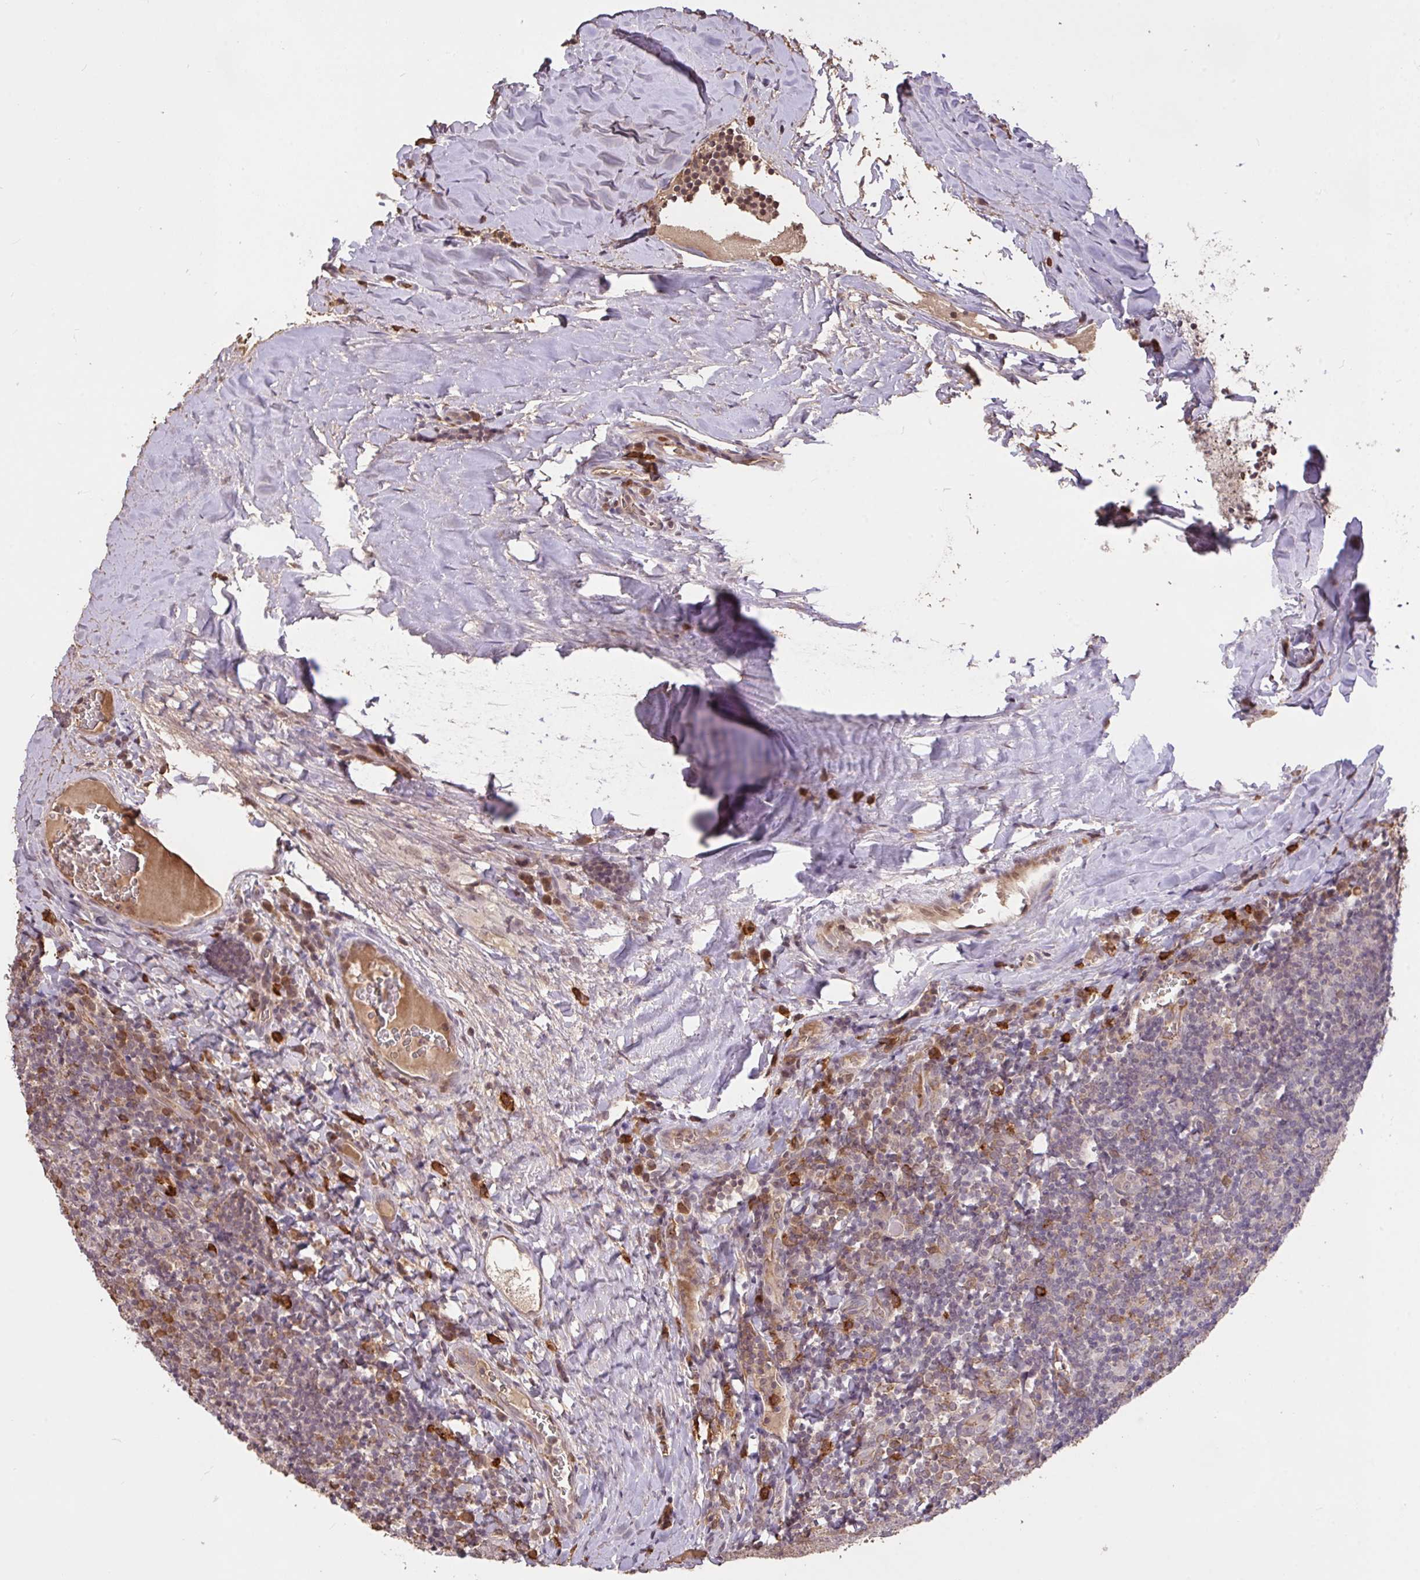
{"staining": {"intensity": "strong", "quantity": "<25%", "location": "cytoplasmic/membranous"}, "tissue": "tonsil", "cell_type": "Non-germinal center cells", "image_type": "normal", "snomed": [{"axis": "morphology", "description": "Normal tissue, NOS"}, {"axis": "morphology", "description": "Inflammation, NOS"}, {"axis": "topography", "description": "Tonsil"}], "caption": "Tonsil stained with DAB (3,3'-diaminobenzidine) IHC displays medium levels of strong cytoplasmic/membranous positivity in approximately <25% of non-germinal center cells.", "gene": "FCER1A", "patient": {"sex": "female", "age": 31}}